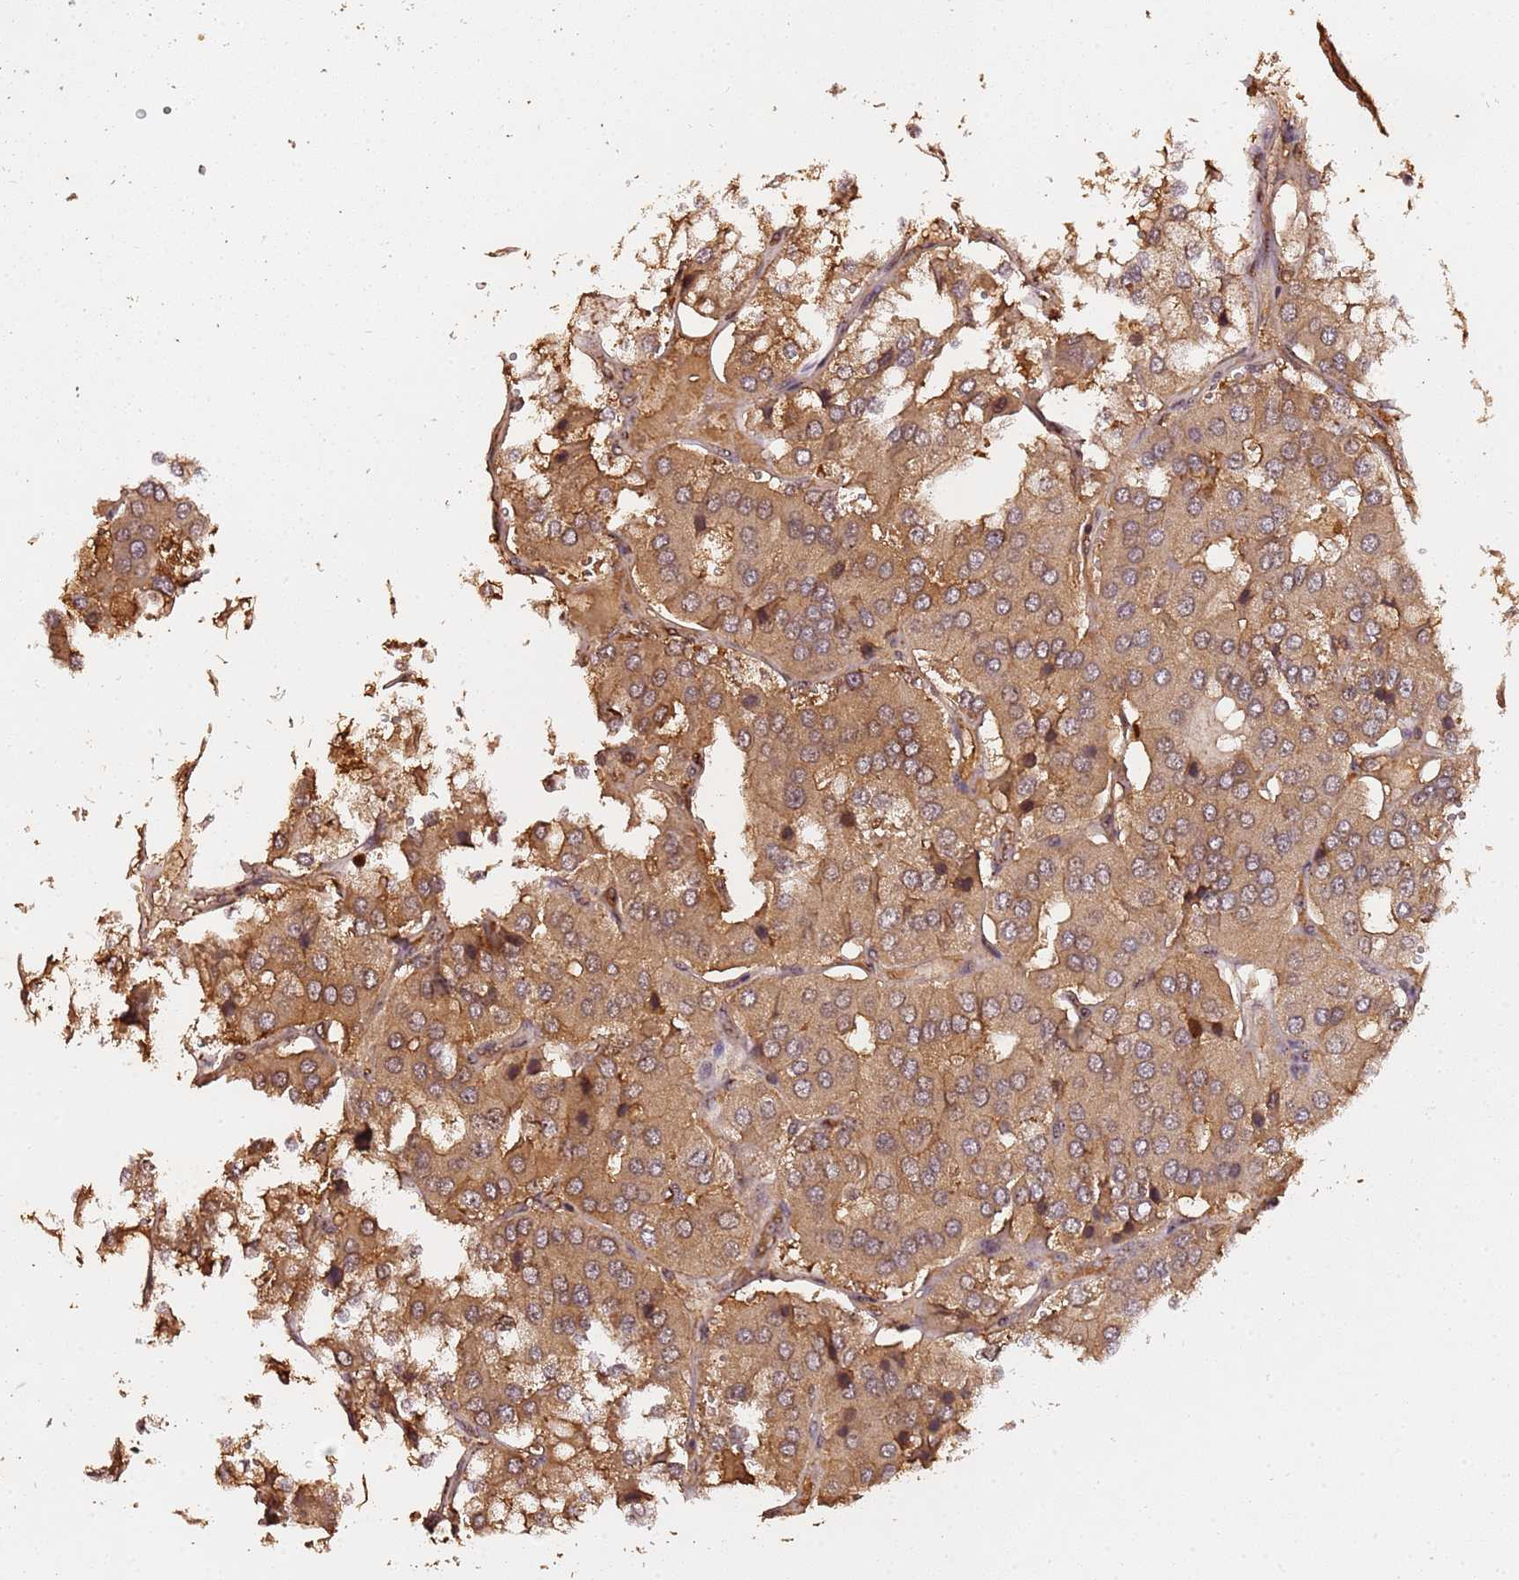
{"staining": {"intensity": "moderate", "quantity": ">75%", "location": "cytoplasmic/membranous"}, "tissue": "parathyroid gland", "cell_type": "Glandular cells", "image_type": "normal", "snomed": [{"axis": "morphology", "description": "Normal tissue, NOS"}, {"axis": "morphology", "description": "Adenoma, NOS"}, {"axis": "topography", "description": "Parathyroid gland"}], "caption": "Brown immunohistochemical staining in unremarkable human parathyroid gland reveals moderate cytoplasmic/membranous expression in about >75% of glandular cells.", "gene": "COL1A2", "patient": {"sex": "female", "age": 86}}